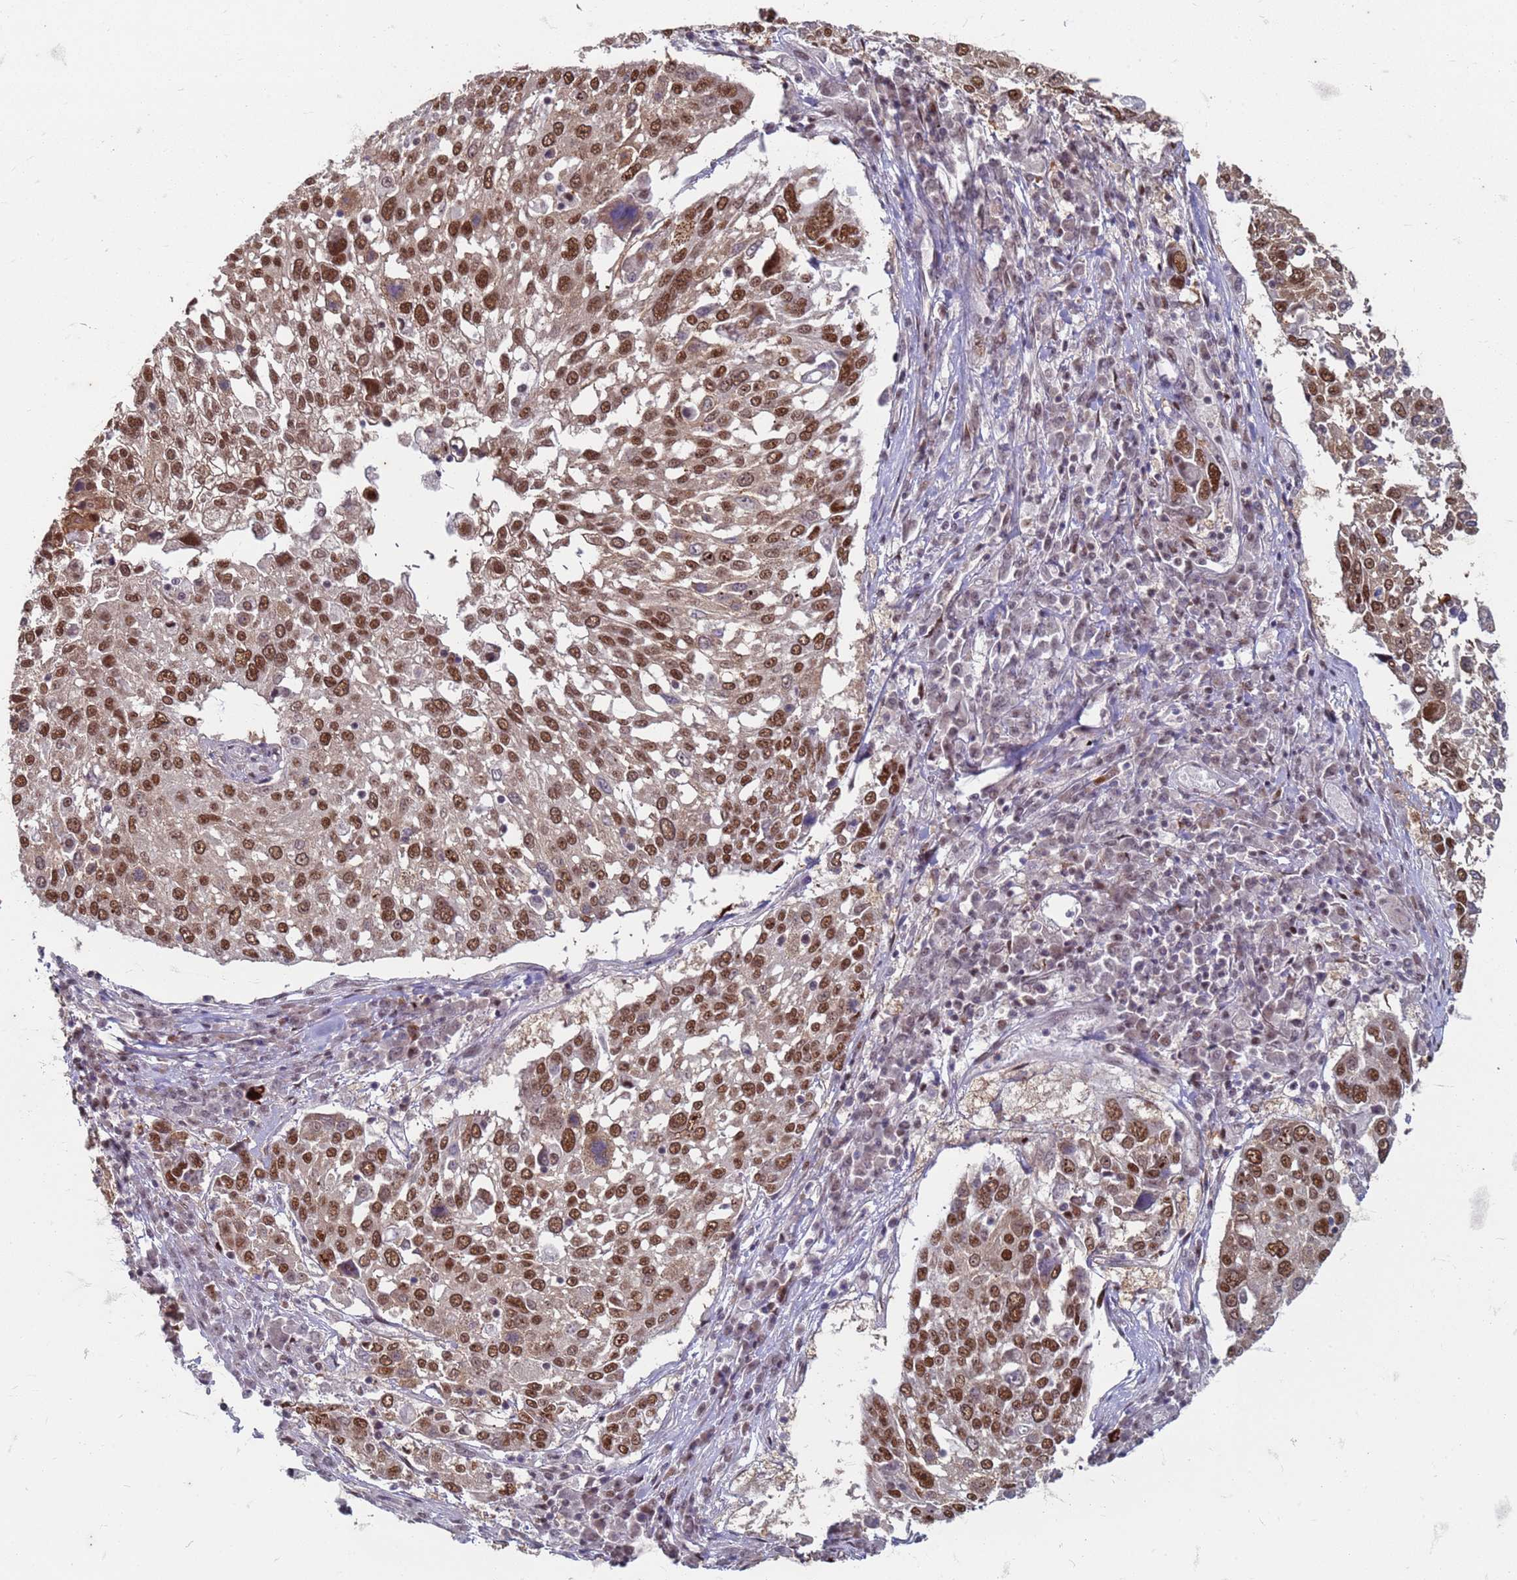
{"staining": {"intensity": "strong", "quantity": ">75%", "location": "nuclear"}, "tissue": "lung cancer", "cell_type": "Tumor cells", "image_type": "cancer", "snomed": [{"axis": "morphology", "description": "Squamous cell carcinoma, NOS"}, {"axis": "topography", "description": "Lung"}], "caption": "Brown immunohistochemical staining in lung cancer (squamous cell carcinoma) displays strong nuclear expression in about >75% of tumor cells. (IHC, brightfield microscopy, high magnification).", "gene": "TRMT6", "patient": {"sex": "male", "age": 65}}